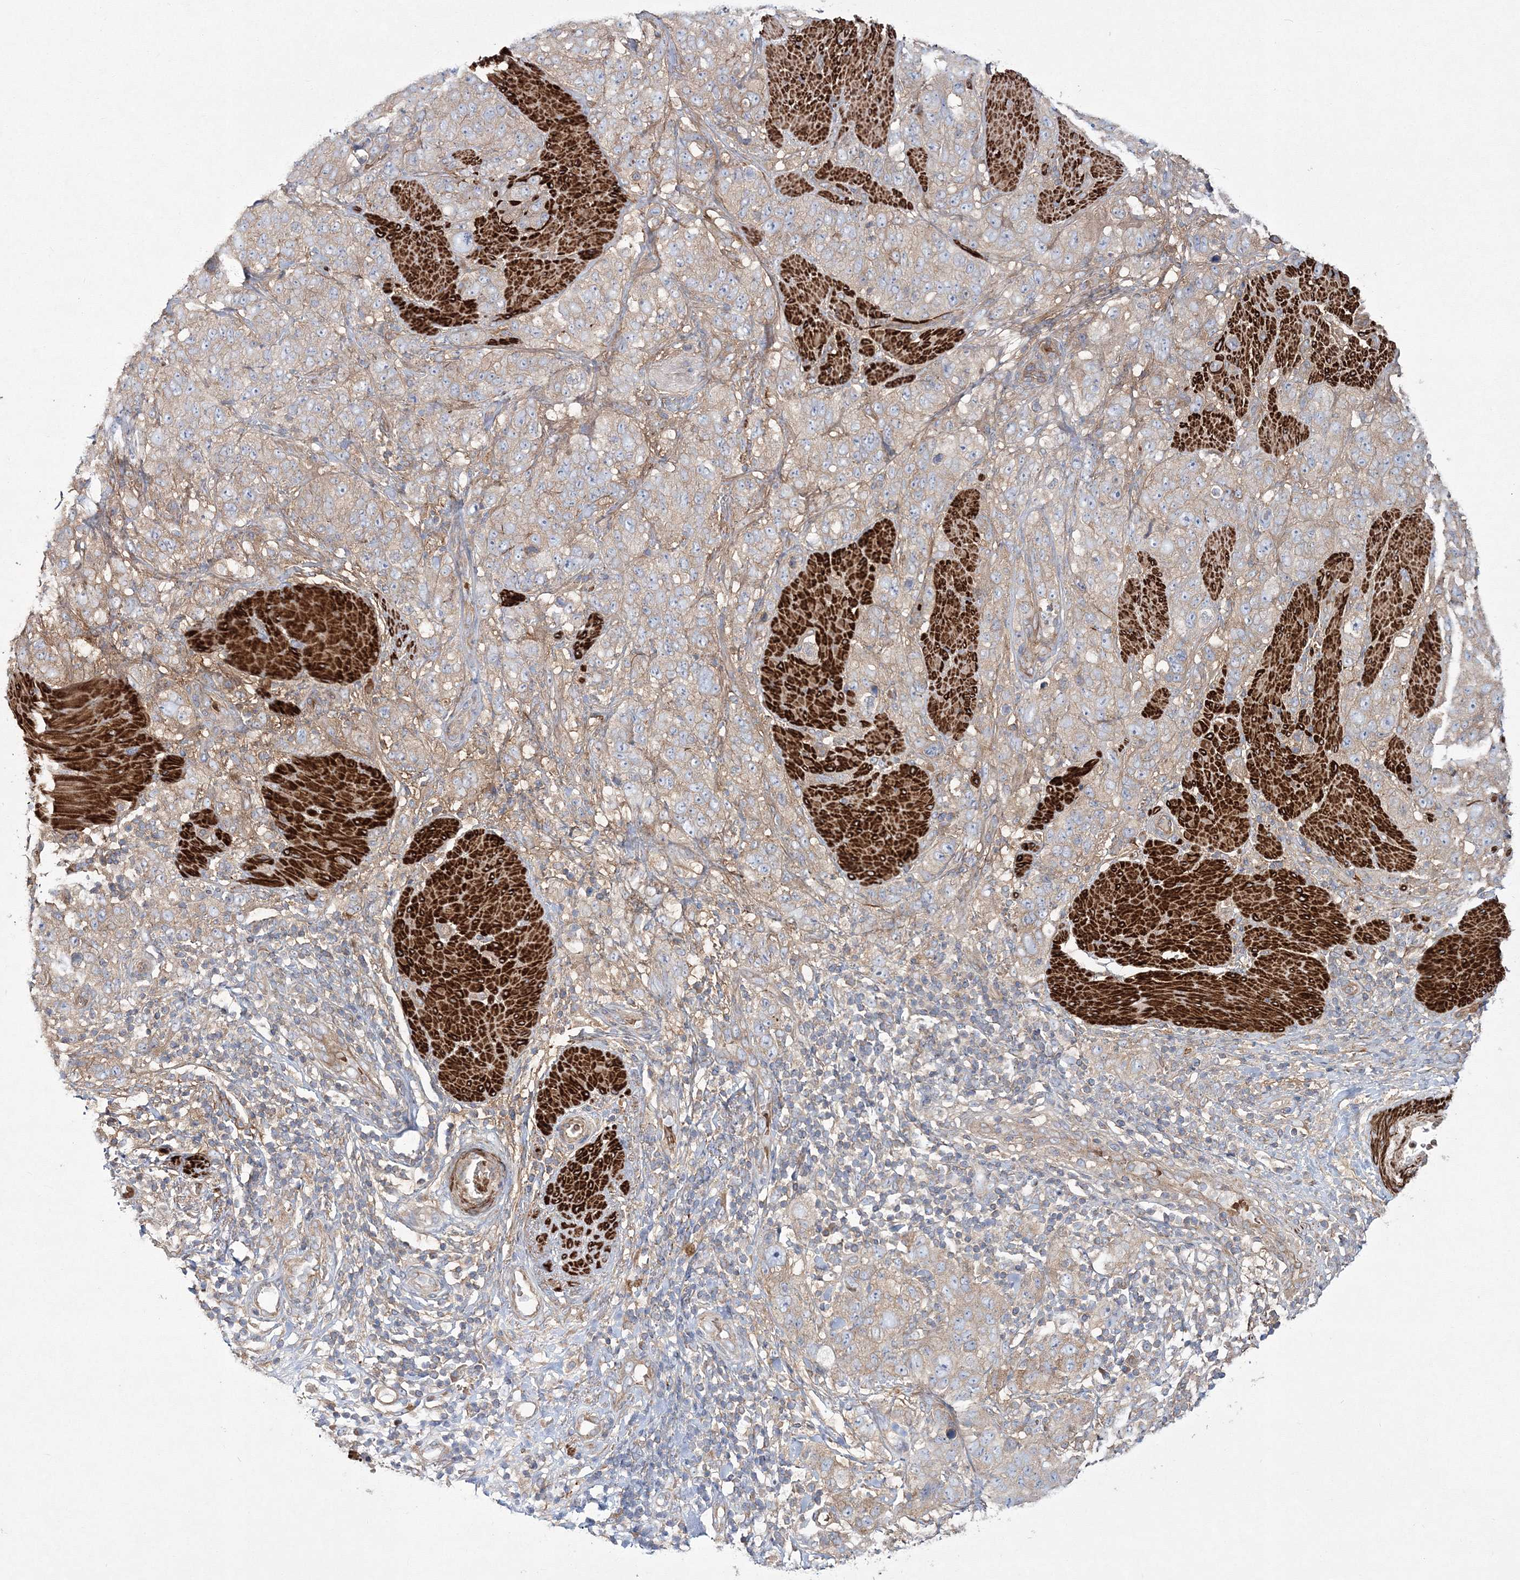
{"staining": {"intensity": "weak", "quantity": "25%-75%", "location": "cytoplasmic/membranous"}, "tissue": "stomach cancer", "cell_type": "Tumor cells", "image_type": "cancer", "snomed": [{"axis": "morphology", "description": "Adenocarcinoma, NOS"}, {"axis": "topography", "description": "Stomach"}], "caption": "Immunohistochemistry (DAB (3,3'-diaminobenzidine)) staining of human stomach adenocarcinoma displays weak cytoplasmic/membranous protein expression in approximately 25%-75% of tumor cells.", "gene": "ZSWIM6", "patient": {"sex": "male", "age": 48}}